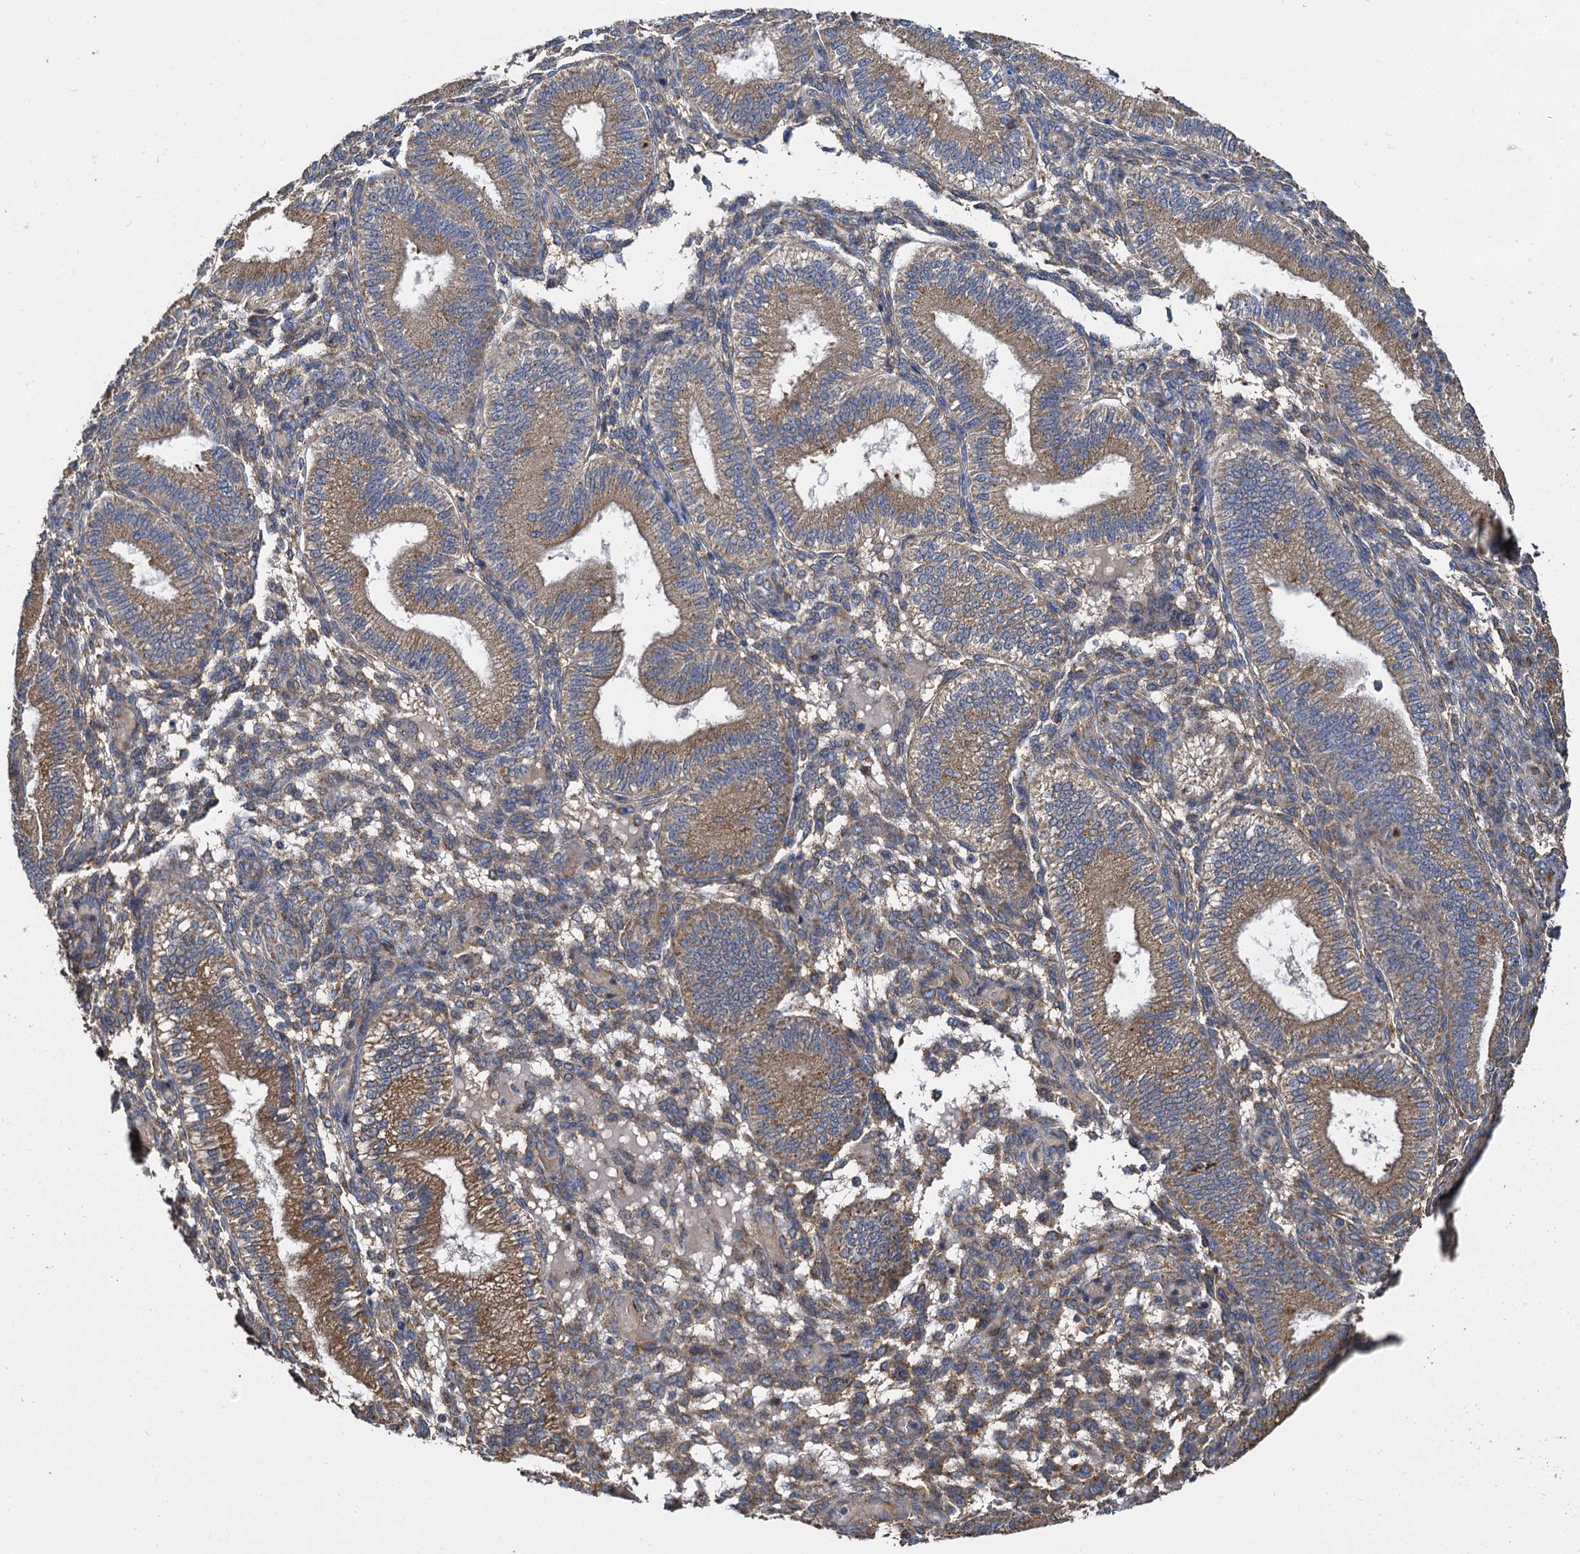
{"staining": {"intensity": "moderate", "quantity": "25%-75%", "location": "cytoplasmic/membranous"}, "tissue": "endometrium", "cell_type": "Cells in endometrial stroma", "image_type": "normal", "snomed": [{"axis": "morphology", "description": "Normal tissue, NOS"}, {"axis": "topography", "description": "Endometrium"}], "caption": "Immunohistochemistry (IHC) (DAB) staining of normal endometrium exhibits moderate cytoplasmic/membranous protein staining in about 25%-75% of cells in endometrial stroma.", "gene": "NKAPD1", "patient": {"sex": "female", "age": 39}}